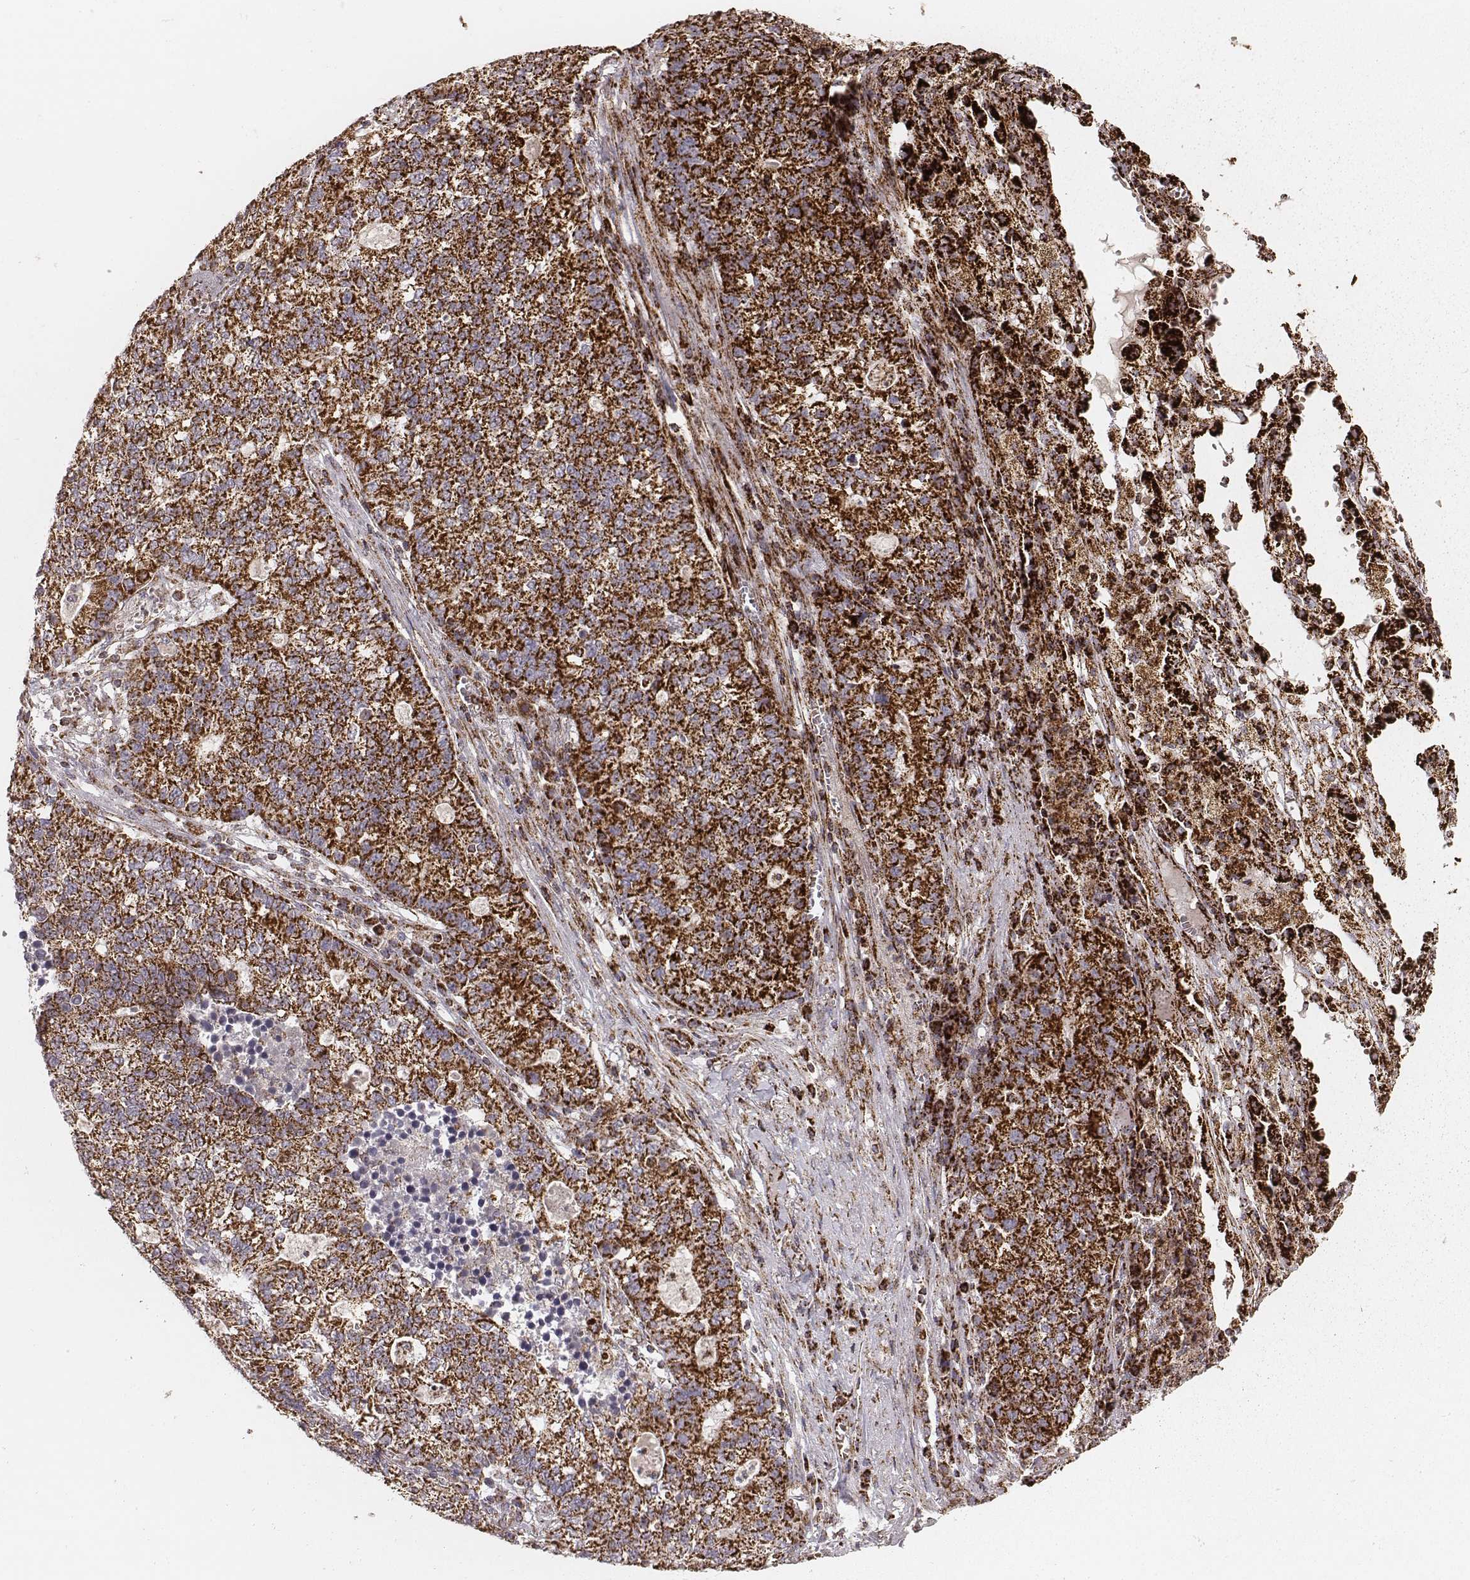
{"staining": {"intensity": "strong", "quantity": ">75%", "location": "cytoplasmic/membranous"}, "tissue": "lung cancer", "cell_type": "Tumor cells", "image_type": "cancer", "snomed": [{"axis": "morphology", "description": "Adenocarcinoma, NOS"}, {"axis": "topography", "description": "Lung"}], "caption": "There is high levels of strong cytoplasmic/membranous positivity in tumor cells of adenocarcinoma (lung), as demonstrated by immunohistochemical staining (brown color).", "gene": "TUFM", "patient": {"sex": "male", "age": 57}}